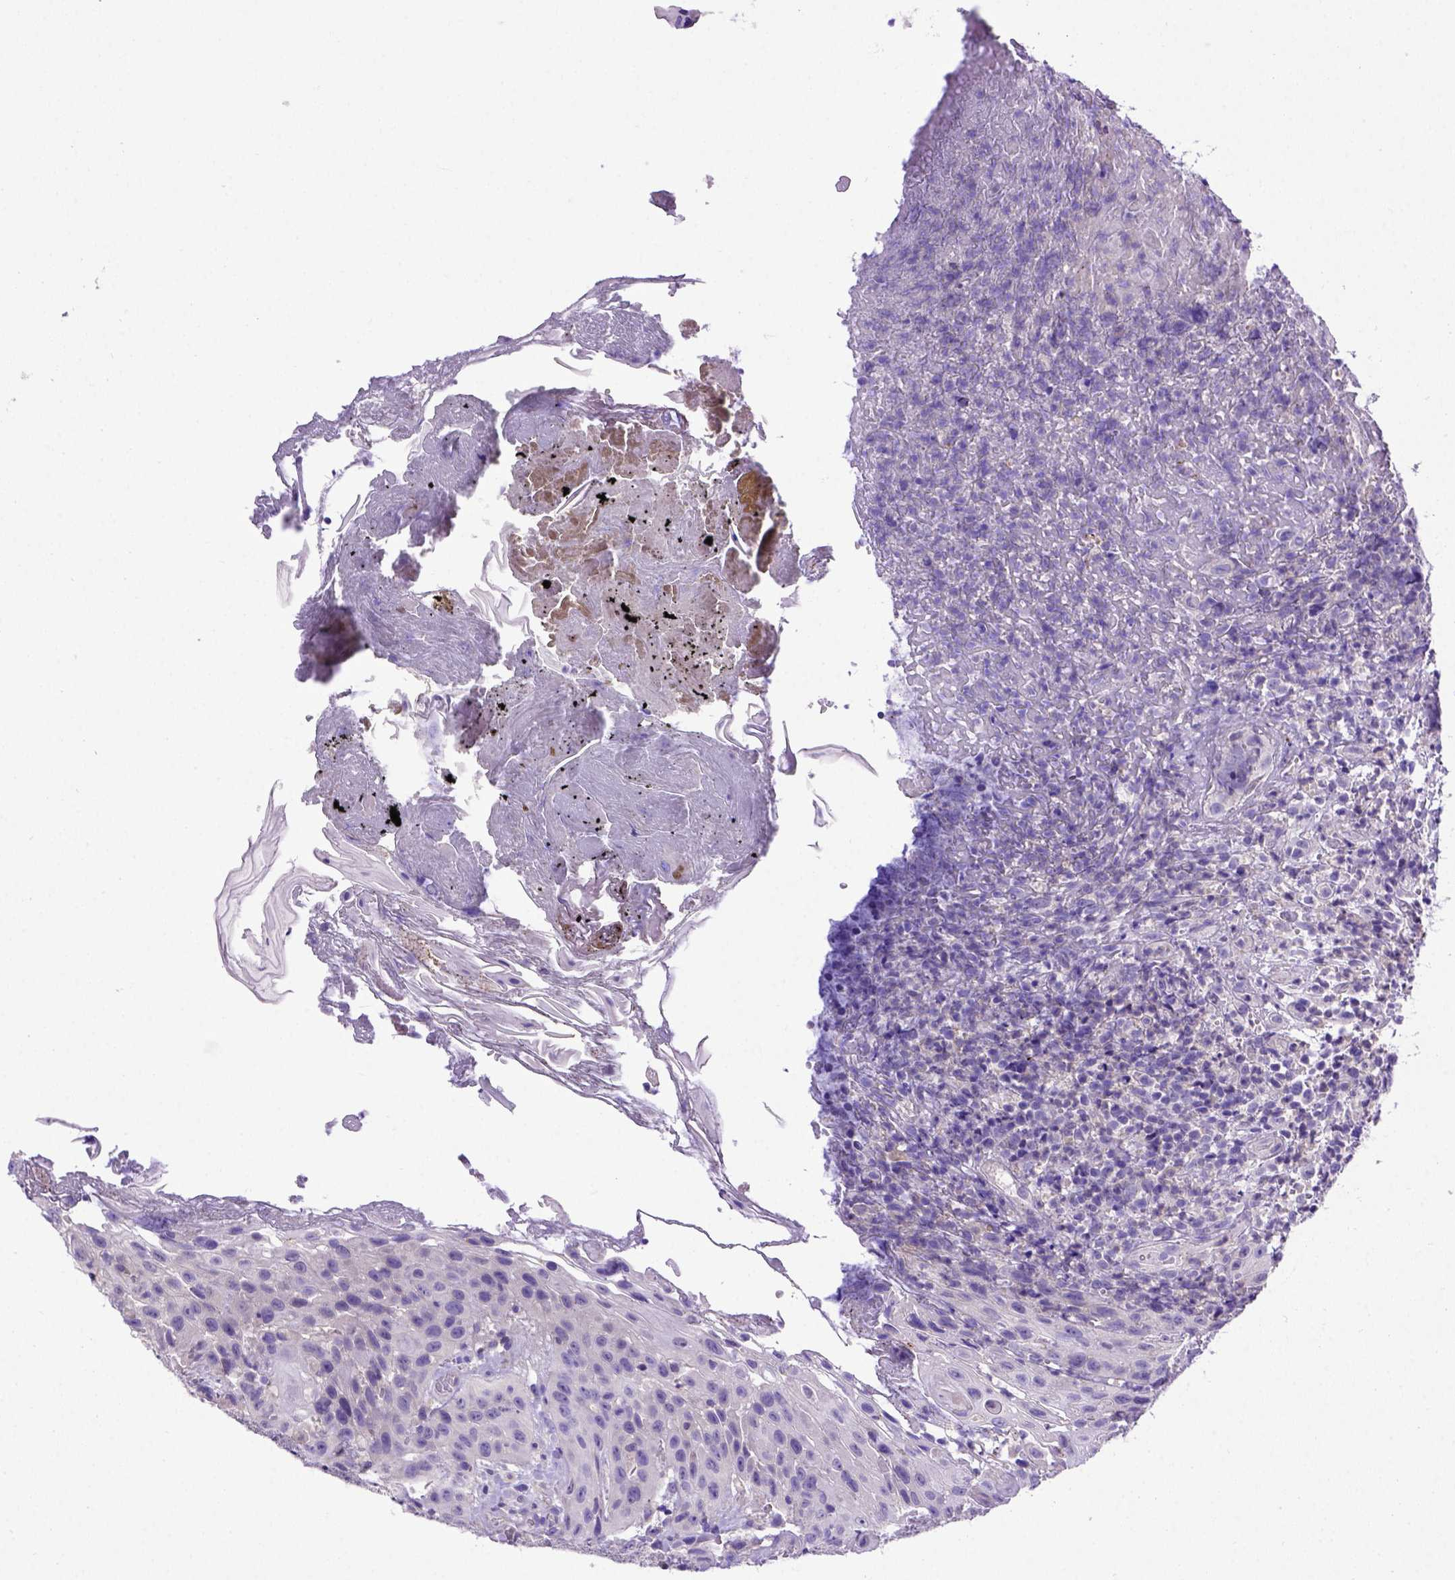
{"staining": {"intensity": "negative", "quantity": "none", "location": "none"}, "tissue": "head and neck cancer", "cell_type": "Tumor cells", "image_type": "cancer", "snomed": [{"axis": "morphology", "description": "Normal tissue, NOS"}, {"axis": "morphology", "description": "Squamous cell carcinoma, NOS"}, {"axis": "topography", "description": "Oral tissue"}, {"axis": "topography", "description": "Tounge, NOS"}, {"axis": "topography", "description": "Head-Neck"}], "caption": "Human head and neck cancer (squamous cell carcinoma) stained for a protein using immunohistochemistry (IHC) reveals no positivity in tumor cells.", "gene": "ADAM12", "patient": {"sex": "male", "age": 62}}